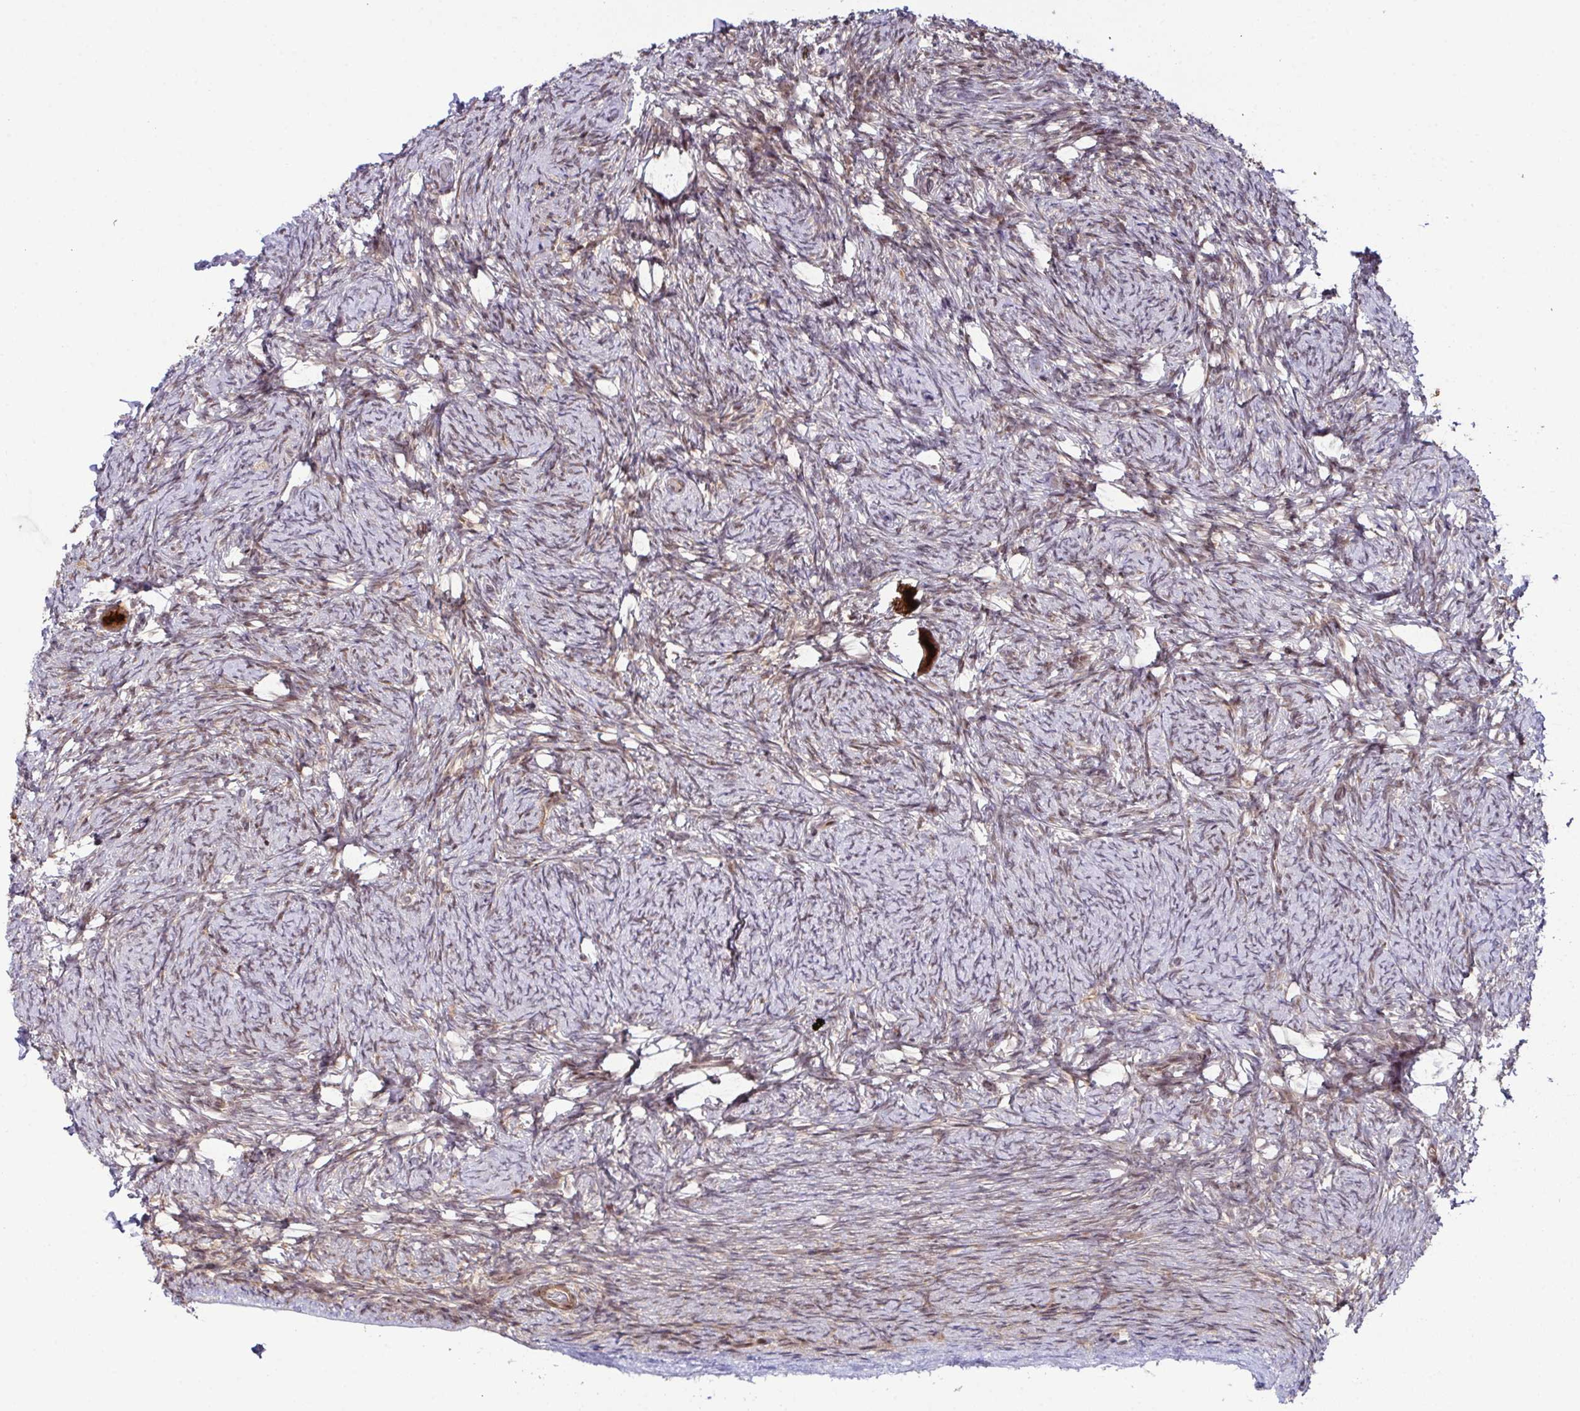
{"staining": {"intensity": "strong", "quantity": ">75%", "location": "cytoplasmic/membranous"}, "tissue": "ovary", "cell_type": "Follicle cells", "image_type": "normal", "snomed": [{"axis": "morphology", "description": "Normal tissue, NOS"}, {"axis": "topography", "description": "Ovary"}], "caption": "Brown immunohistochemical staining in normal human ovary reveals strong cytoplasmic/membranous positivity in approximately >75% of follicle cells. The staining is performed using DAB (3,3'-diaminobenzidine) brown chromogen to label protein expression. The nuclei are counter-stained blue using hematoxylin.", "gene": "DNAJB1", "patient": {"sex": "female", "age": 34}}